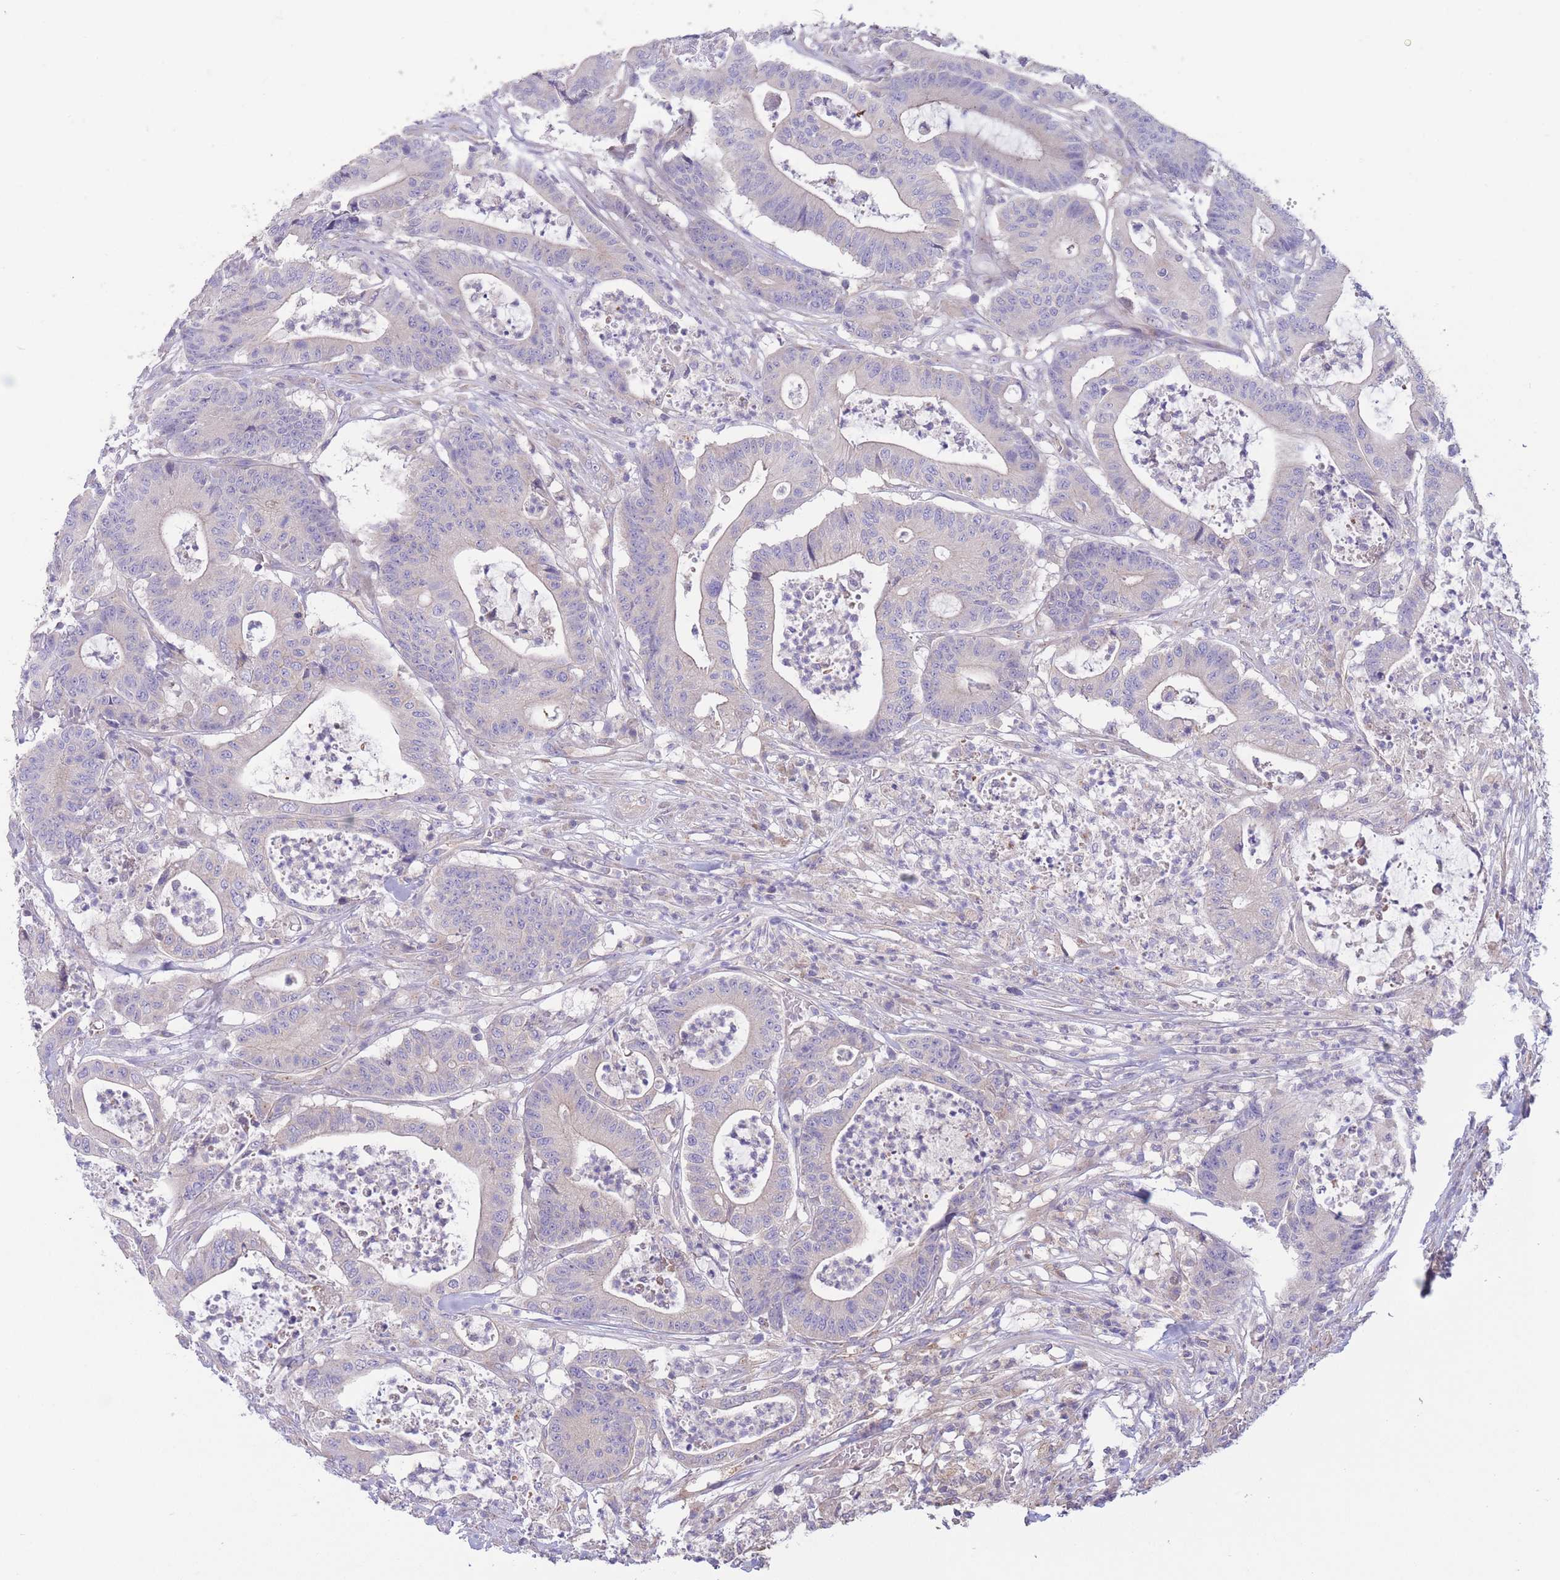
{"staining": {"intensity": "negative", "quantity": "none", "location": "none"}, "tissue": "colorectal cancer", "cell_type": "Tumor cells", "image_type": "cancer", "snomed": [{"axis": "morphology", "description": "Adenocarcinoma, NOS"}, {"axis": "topography", "description": "Colon"}], "caption": "Tumor cells are negative for brown protein staining in adenocarcinoma (colorectal). (DAB (3,3'-diaminobenzidine) IHC, high magnification).", "gene": "ALS2CL", "patient": {"sex": "female", "age": 84}}